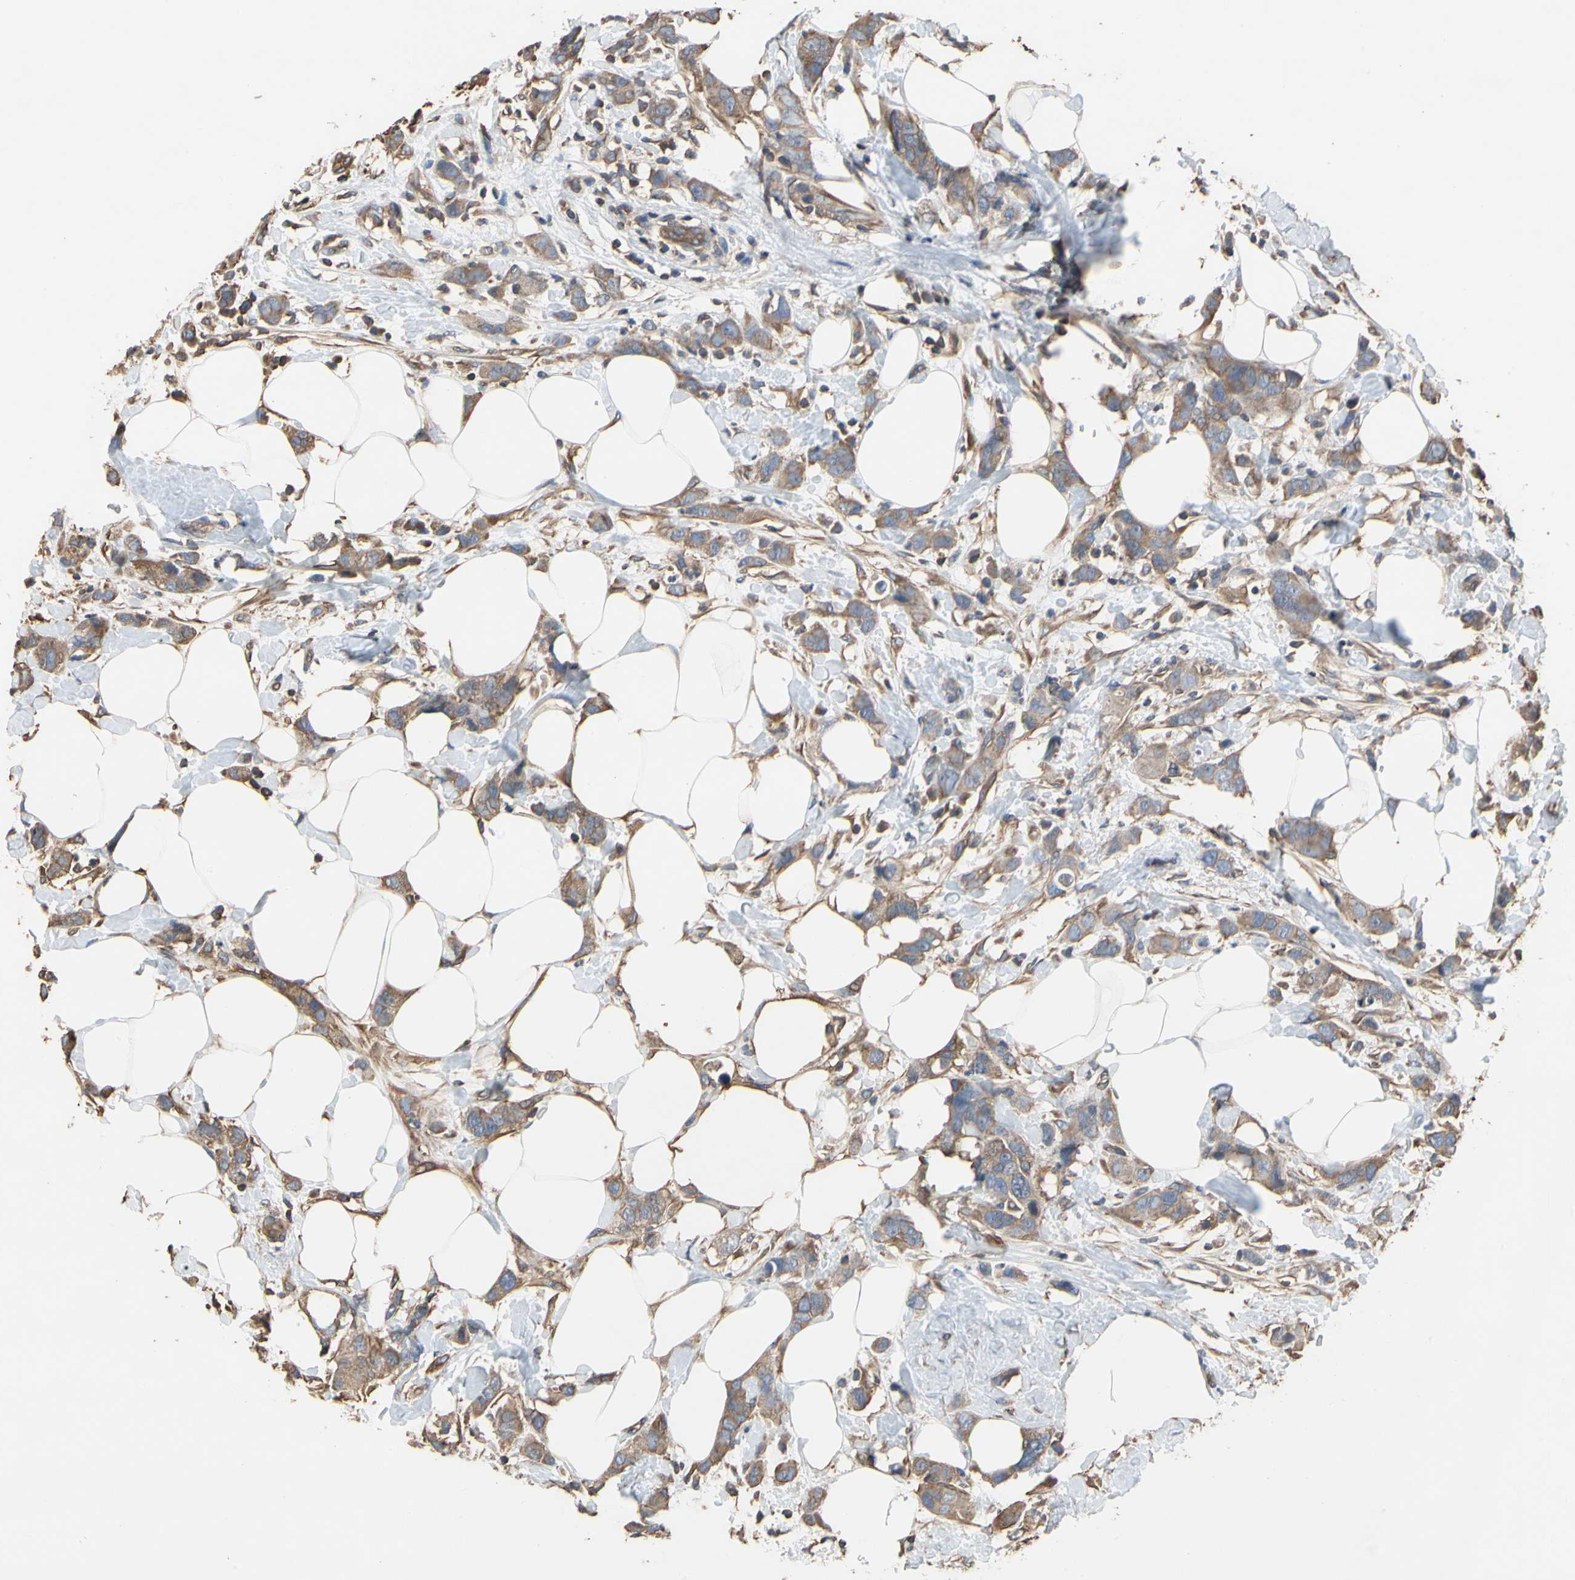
{"staining": {"intensity": "moderate", "quantity": ">75%", "location": "cytoplasmic/membranous"}, "tissue": "breast cancer", "cell_type": "Tumor cells", "image_type": "cancer", "snomed": [{"axis": "morphology", "description": "Normal tissue, NOS"}, {"axis": "morphology", "description": "Duct carcinoma"}, {"axis": "topography", "description": "Breast"}], "caption": "DAB (3,3'-diaminobenzidine) immunohistochemical staining of human breast cancer reveals moderate cytoplasmic/membranous protein expression in about >75% of tumor cells.", "gene": "PDZK1", "patient": {"sex": "female", "age": 50}}